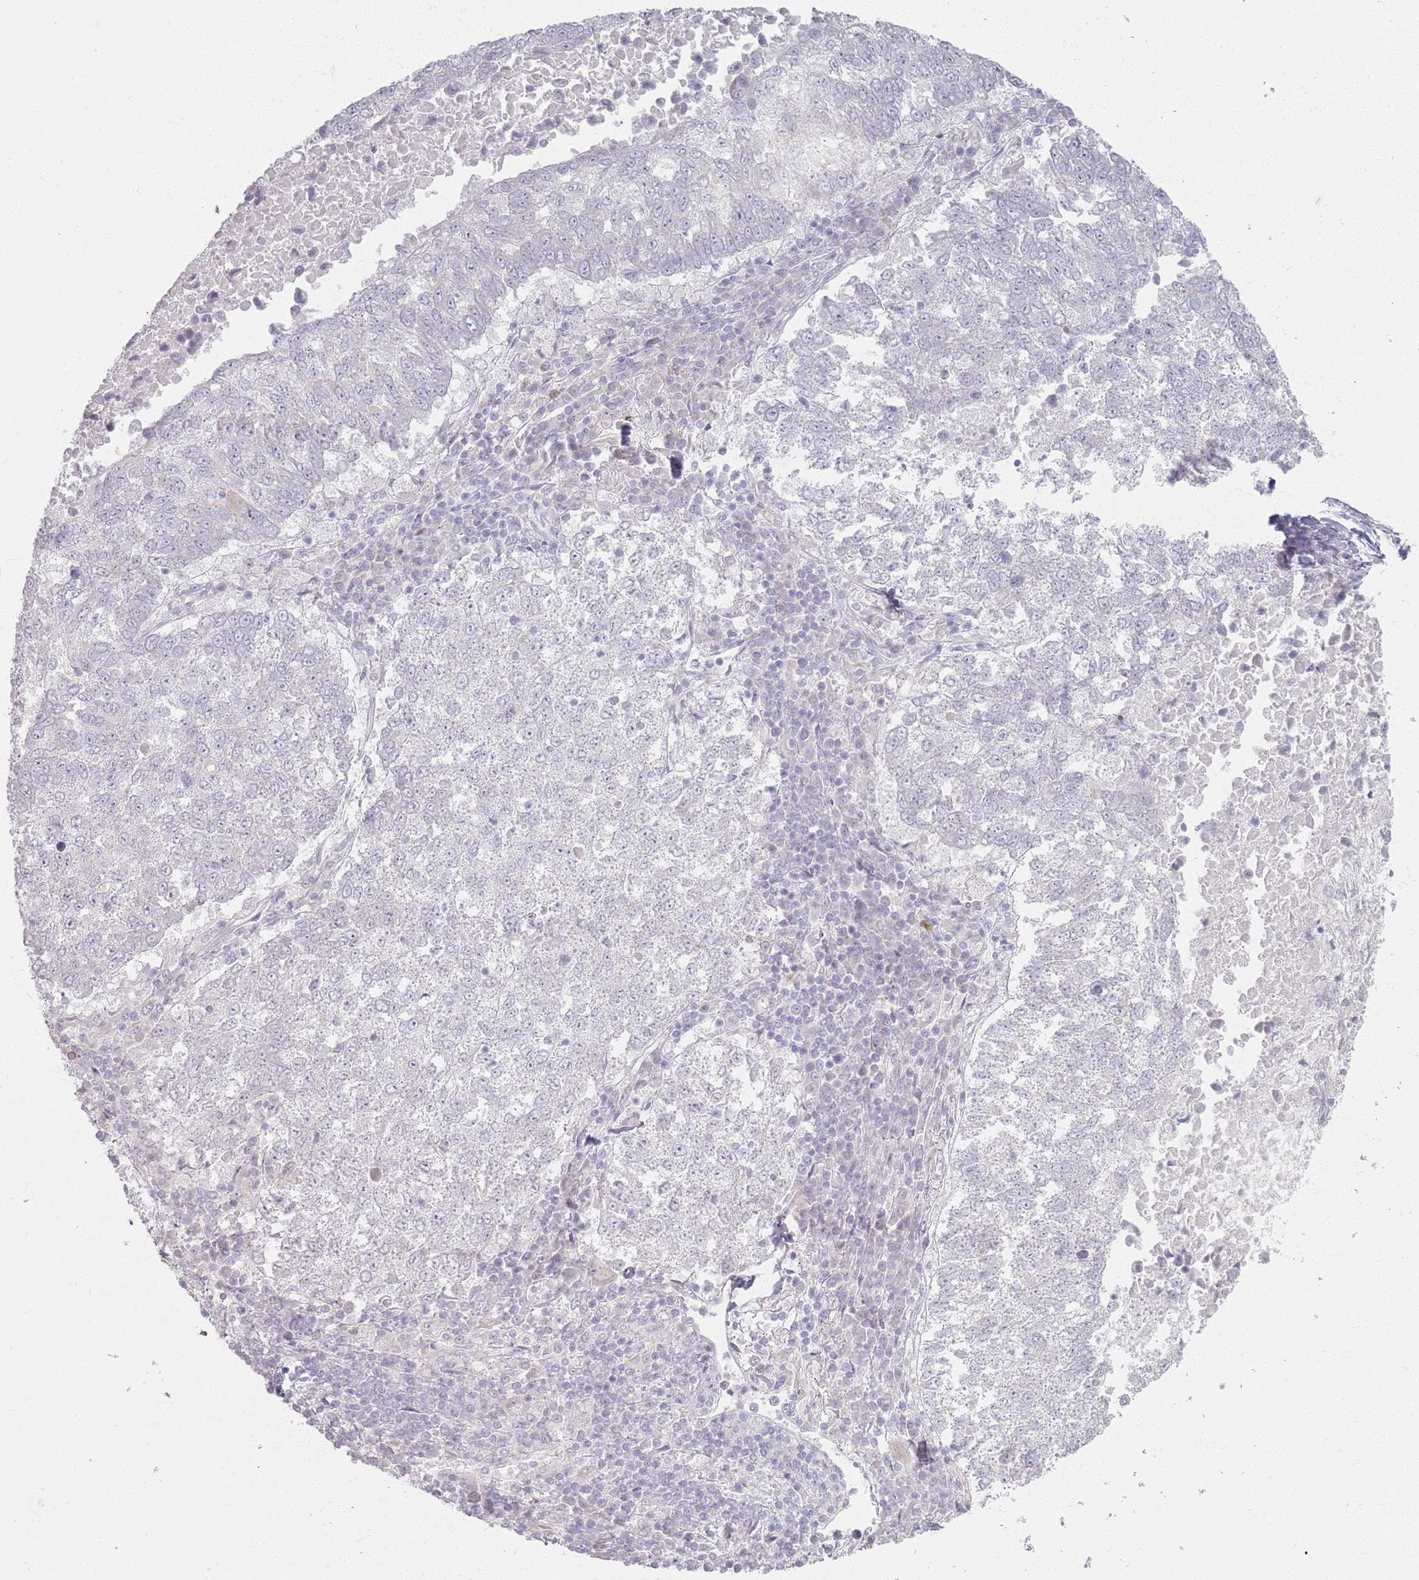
{"staining": {"intensity": "negative", "quantity": "none", "location": "none"}, "tissue": "lung cancer", "cell_type": "Tumor cells", "image_type": "cancer", "snomed": [{"axis": "morphology", "description": "Squamous cell carcinoma, NOS"}, {"axis": "topography", "description": "Lung"}], "caption": "Squamous cell carcinoma (lung) stained for a protein using immunohistochemistry (IHC) reveals no expression tumor cells.", "gene": "PKD2L2", "patient": {"sex": "male", "age": 73}}